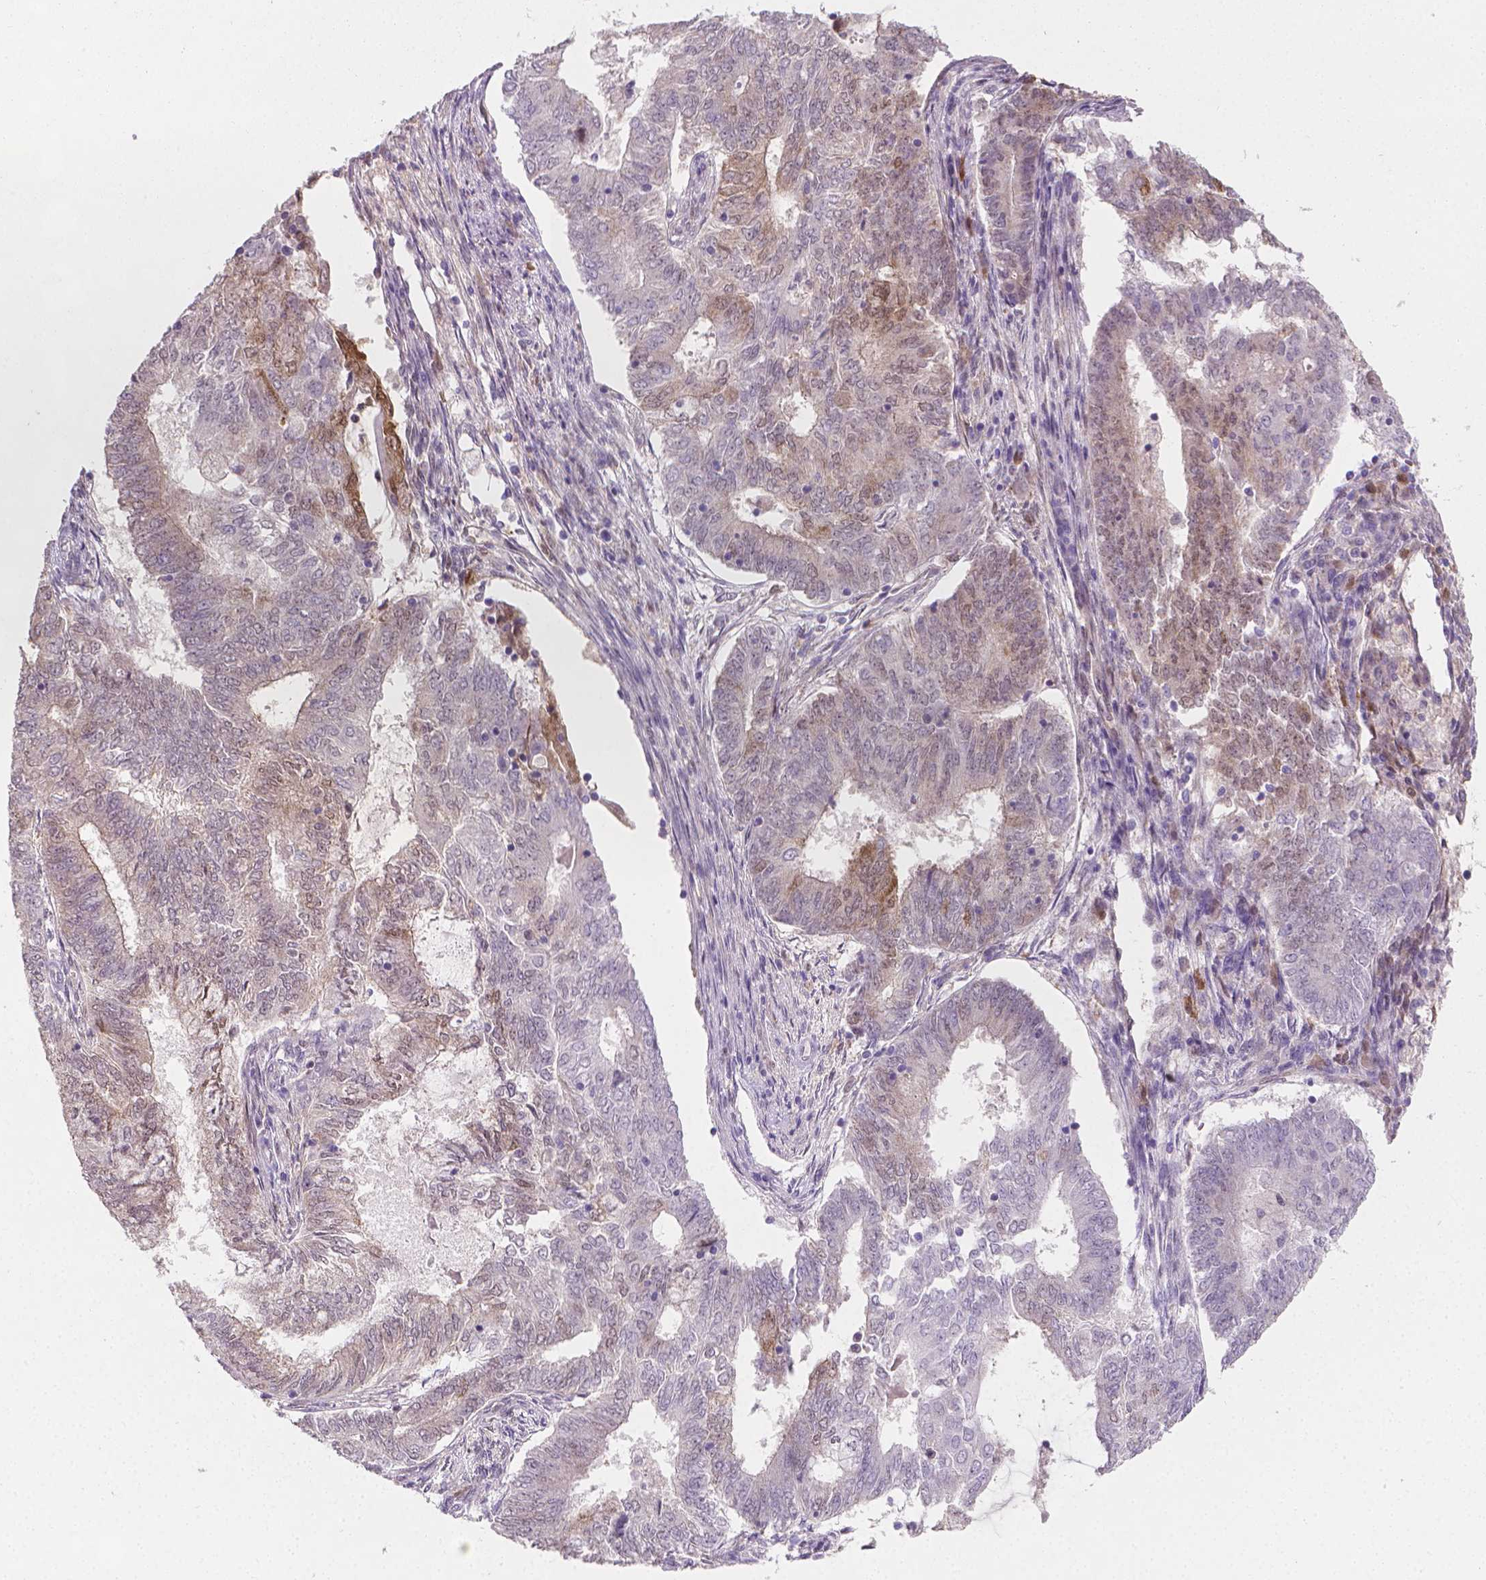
{"staining": {"intensity": "moderate", "quantity": "<25%", "location": "cytoplasmic/membranous"}, "tissue": "endometrial cancer", "cell_type": "Tumor cells", "image_type": "cancer", "snomed": [{"axis": "morphology", "description": "Adenocarcinoma, NOS"}, {"axis": "topography", "description": "Endometrium"}], "caption": "The immunohistochemical stain labels moderate cytoplasmic/membranous positivity in tumor cells of endometrial adenocarcinoma tissue. (Brightfield microscopy of DAB IHC at high magnification).", "gene": "TNFAIP2", "patient": {"sex": "female", "age": 62}}